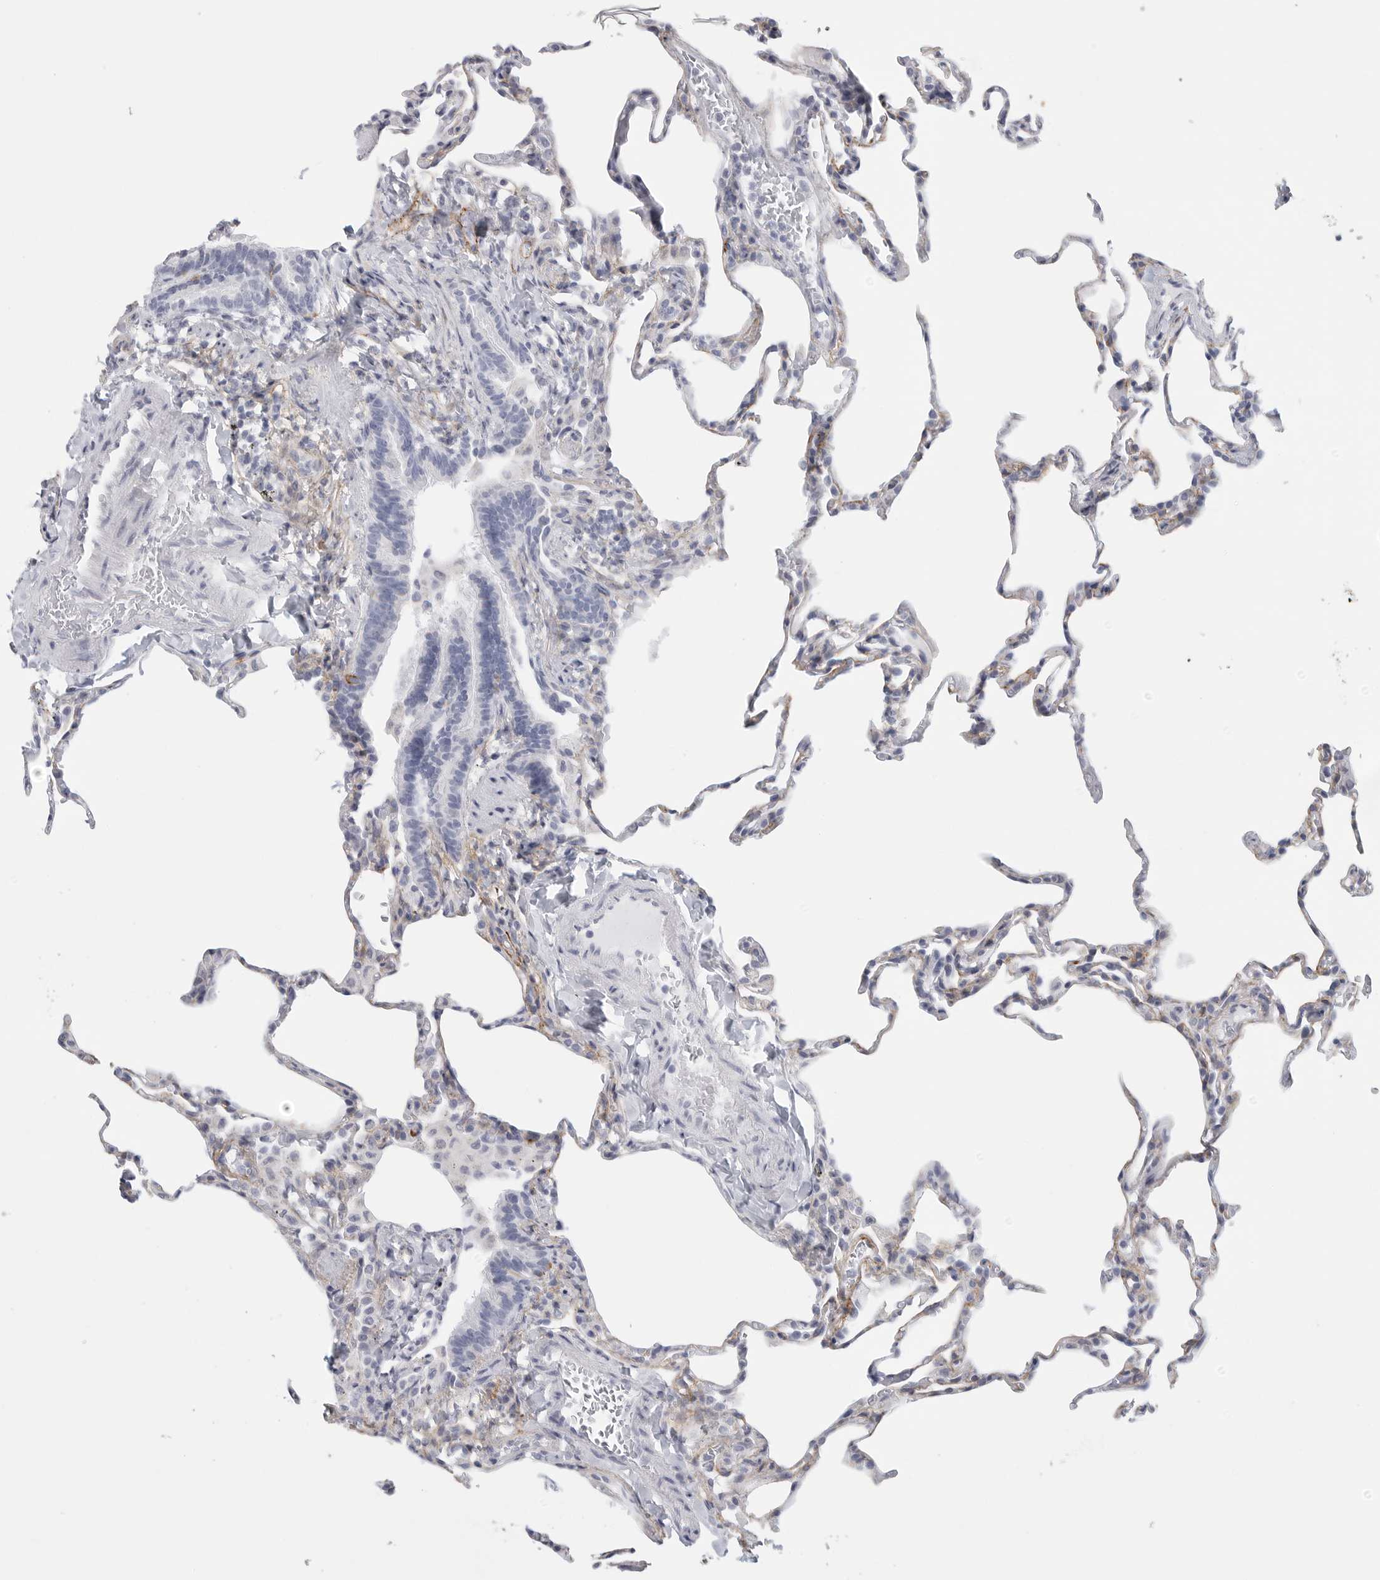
{"staining": {"intensity": "negative", "quantity": "none", "location": "none"}, "tissue": "lung", "cell_type": "Alveolar cells", "image_type": "normal", "snomed": [{"axis": "morphology", "description": "Normal tissue, NOS"}, {"axis": "topography", "description": "Lung"}], "caption": "An immunohistochemistry micrograph of benign lung is shown. There is no staining in alveolar cells of lung.", "gene": "TNR", "patient": {"sex": "male", "age": 20}}